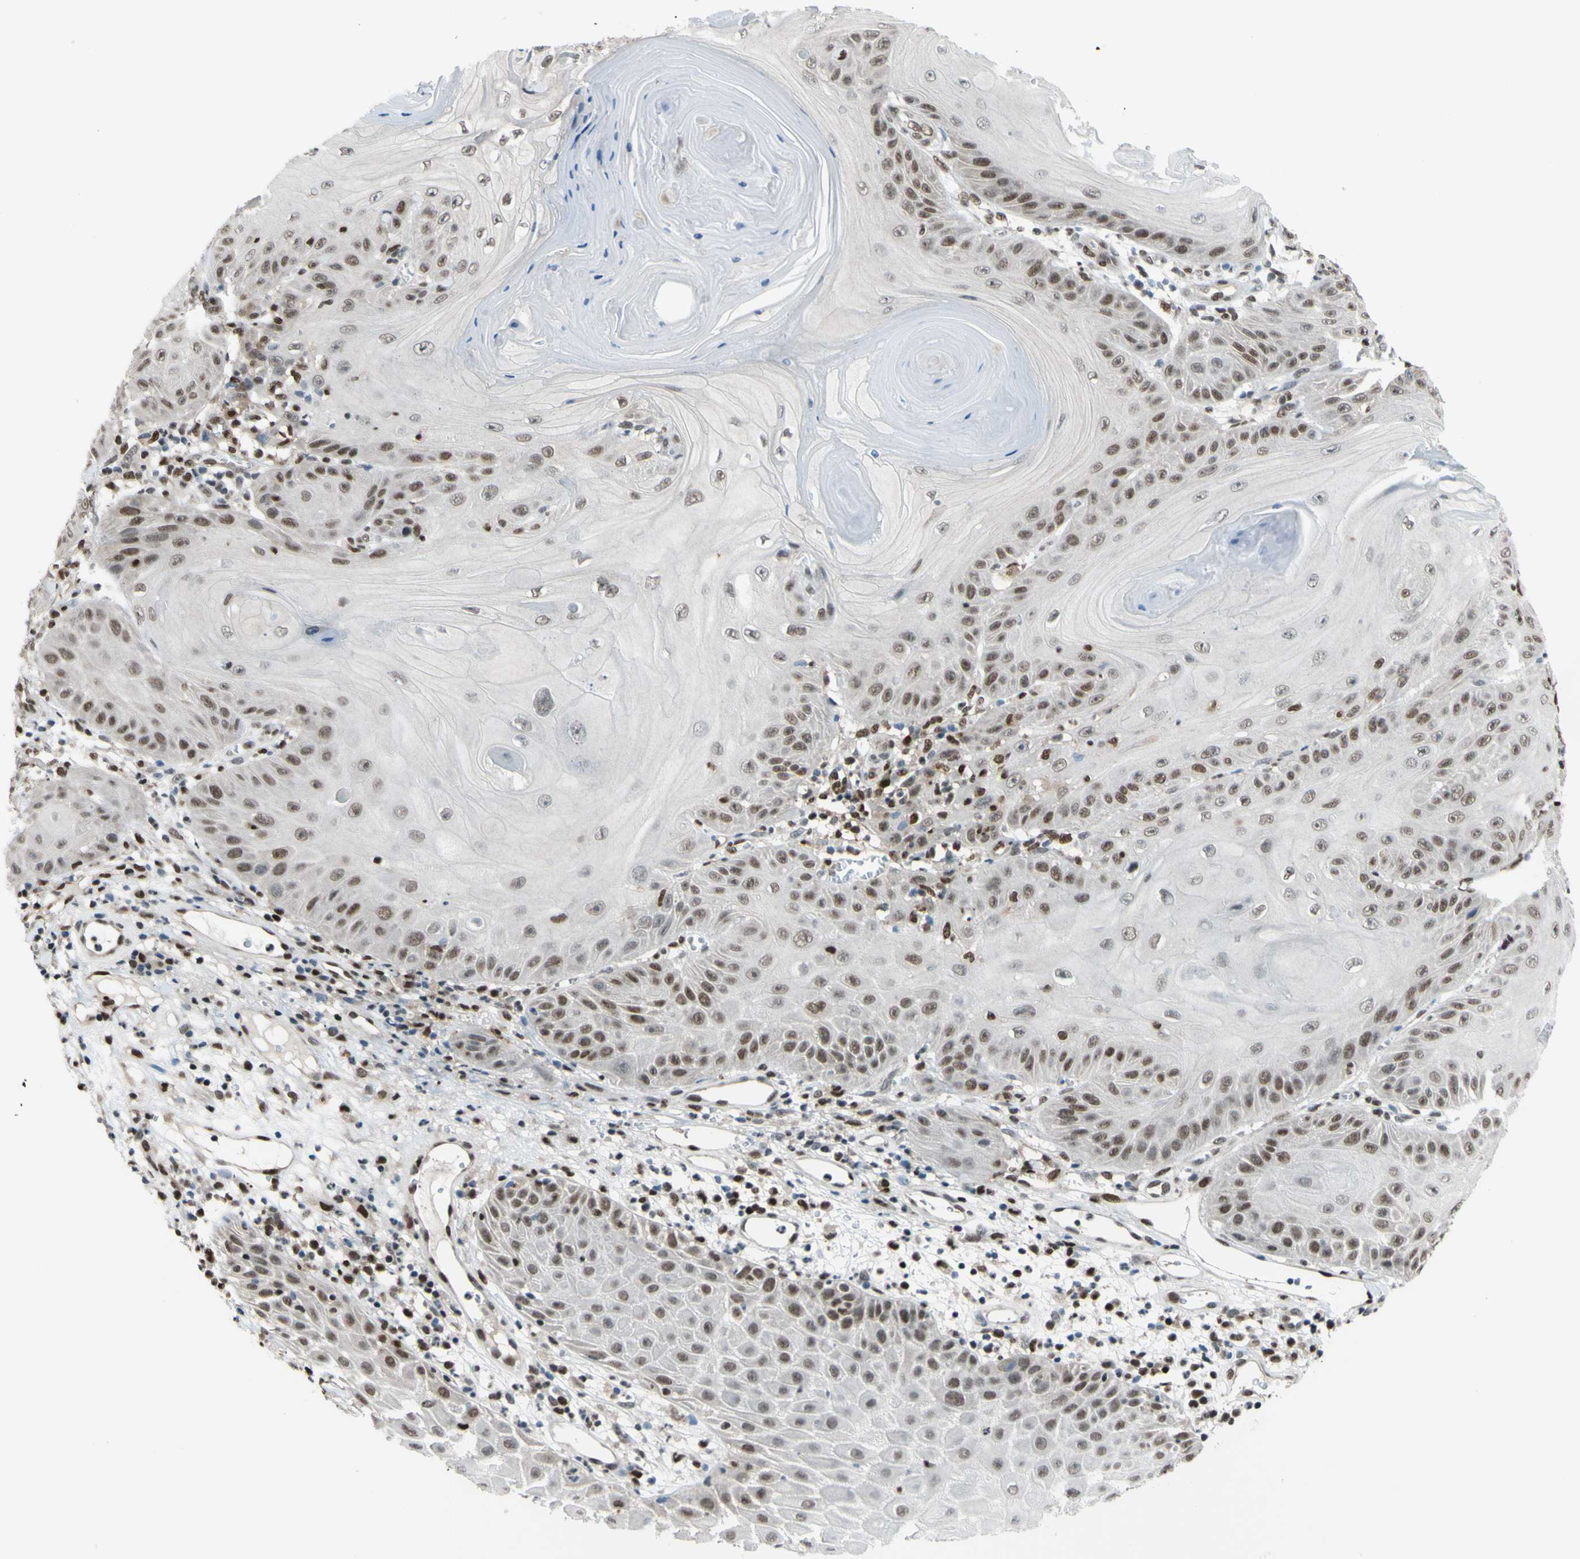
{"staining": {"intensity": "weak", "quantity": "25%-75%", "location": "nuclear"}, "tissue": "skin cancer", "cell_type": "Tumor cells", "image_type": "cancer", "snomed": [{"axis": "morphology", "description": "Squamous cell carcinoma, NOS"}, {"axis": "topography", "description": "Skin"}], "caption": "Skin squamous cell carcinoma was stained to show a protein in brown. There is low levels of weak nuclear staining in approximately 25%-75% of tumor cells.", "gene": "FKBP5", "patient": {"sex": "female", "age": 78}}